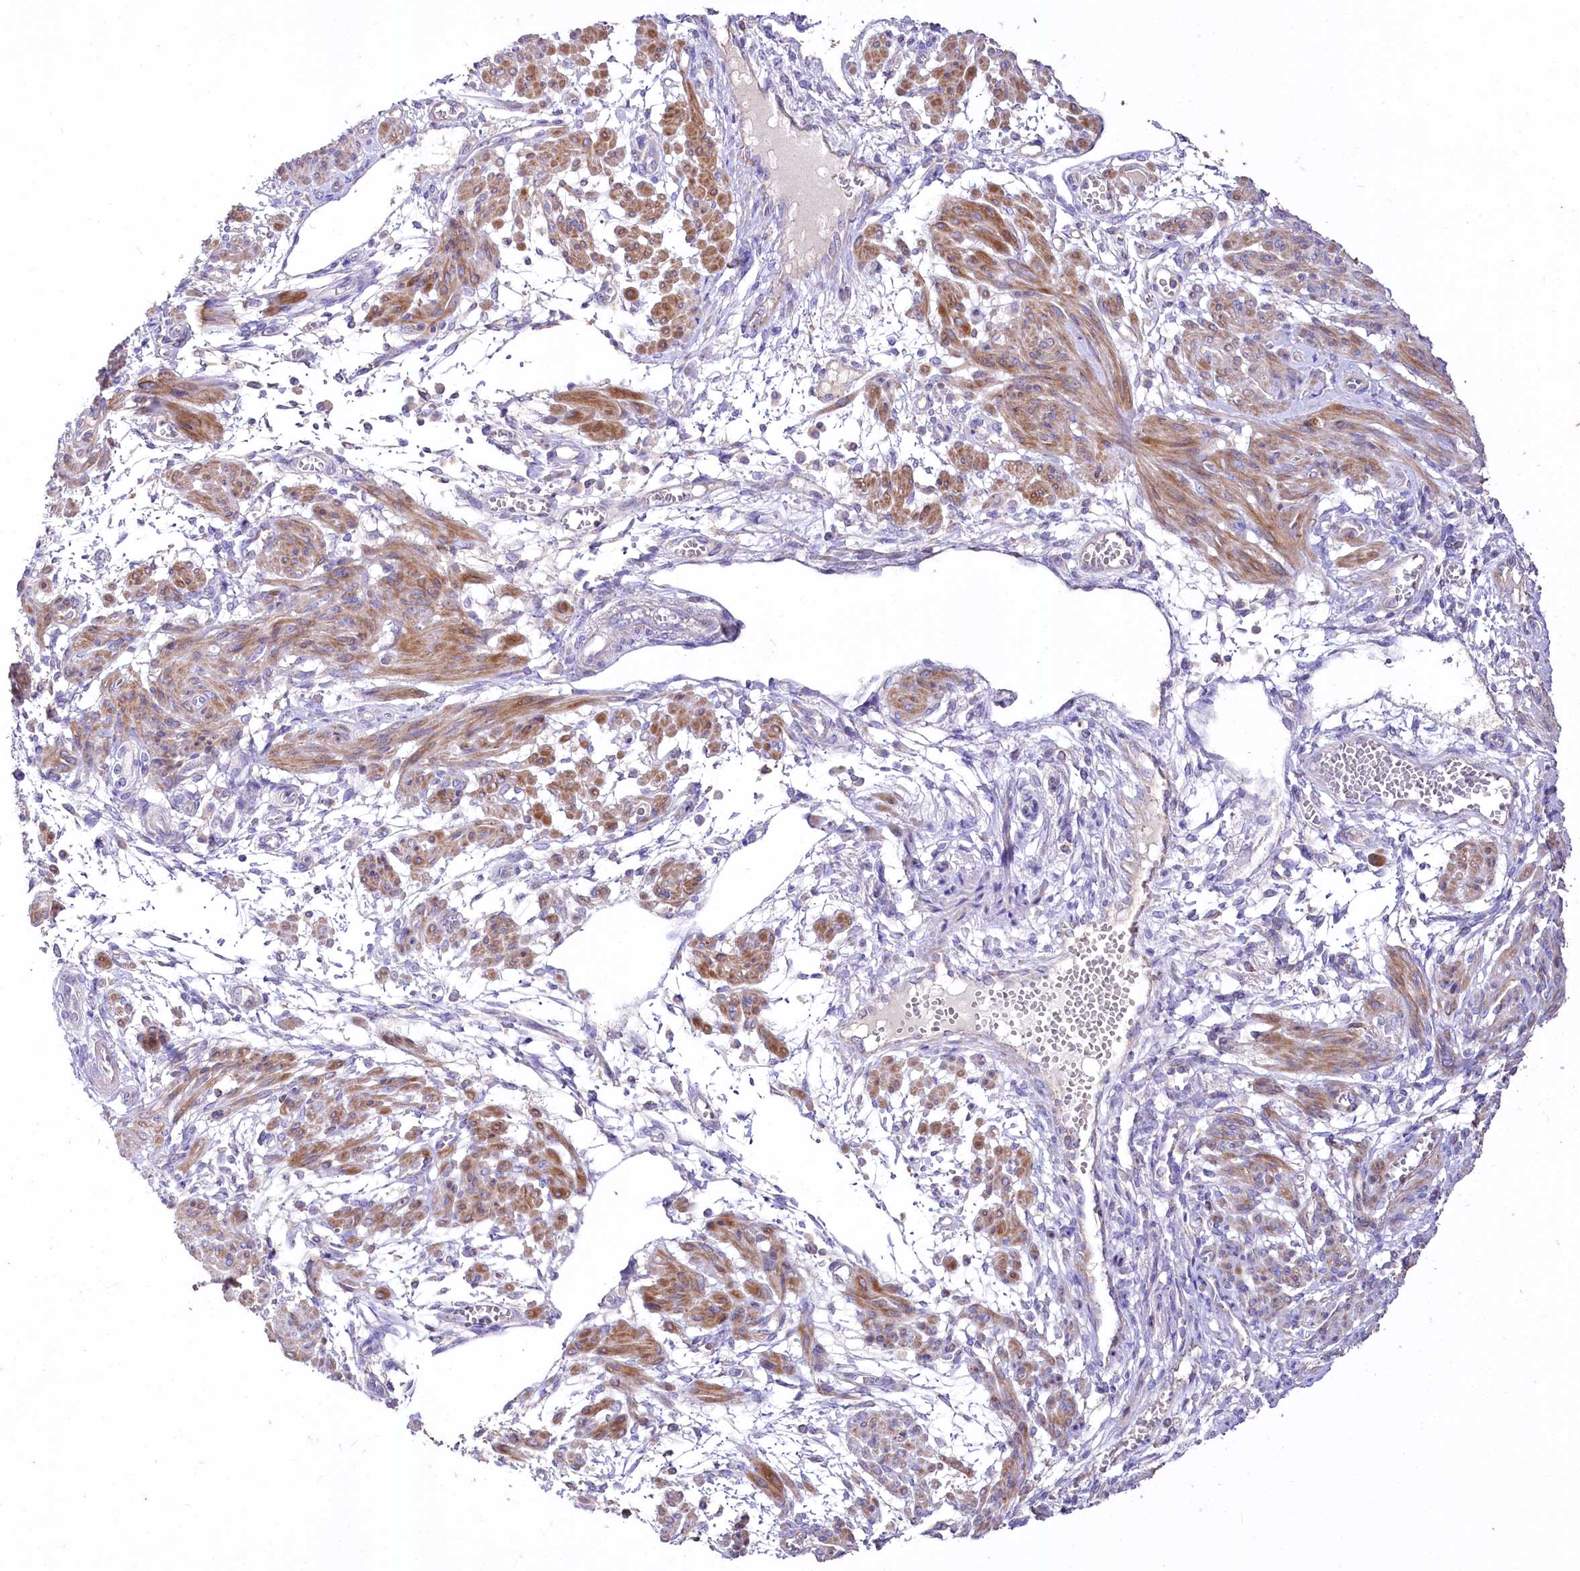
{"staining": {"intensity": "moderate", "quantity": ">75%", "location": "cytoplasmic/membranous"}, "tissue": "smooth muscle", "cell_type": "Smooth muscle cells", "image_type": "normal", "snomed": [{"axis": "morphology", "description": "Normal tissue, NOS"}, {"axis": "topography", "description": "Smooth muscle"}], "caption": "High-magnification brightfield microscopy of benign smooth muscle stained with DAB (brown) and counterstained with hematoxylin (blue). smooth muscle cells exhibit moderate cytoplasmic/membranous positivity is present in about>75% of cells.", "gene": "PTER", "patient": {"sex": "female", "age": 39}}